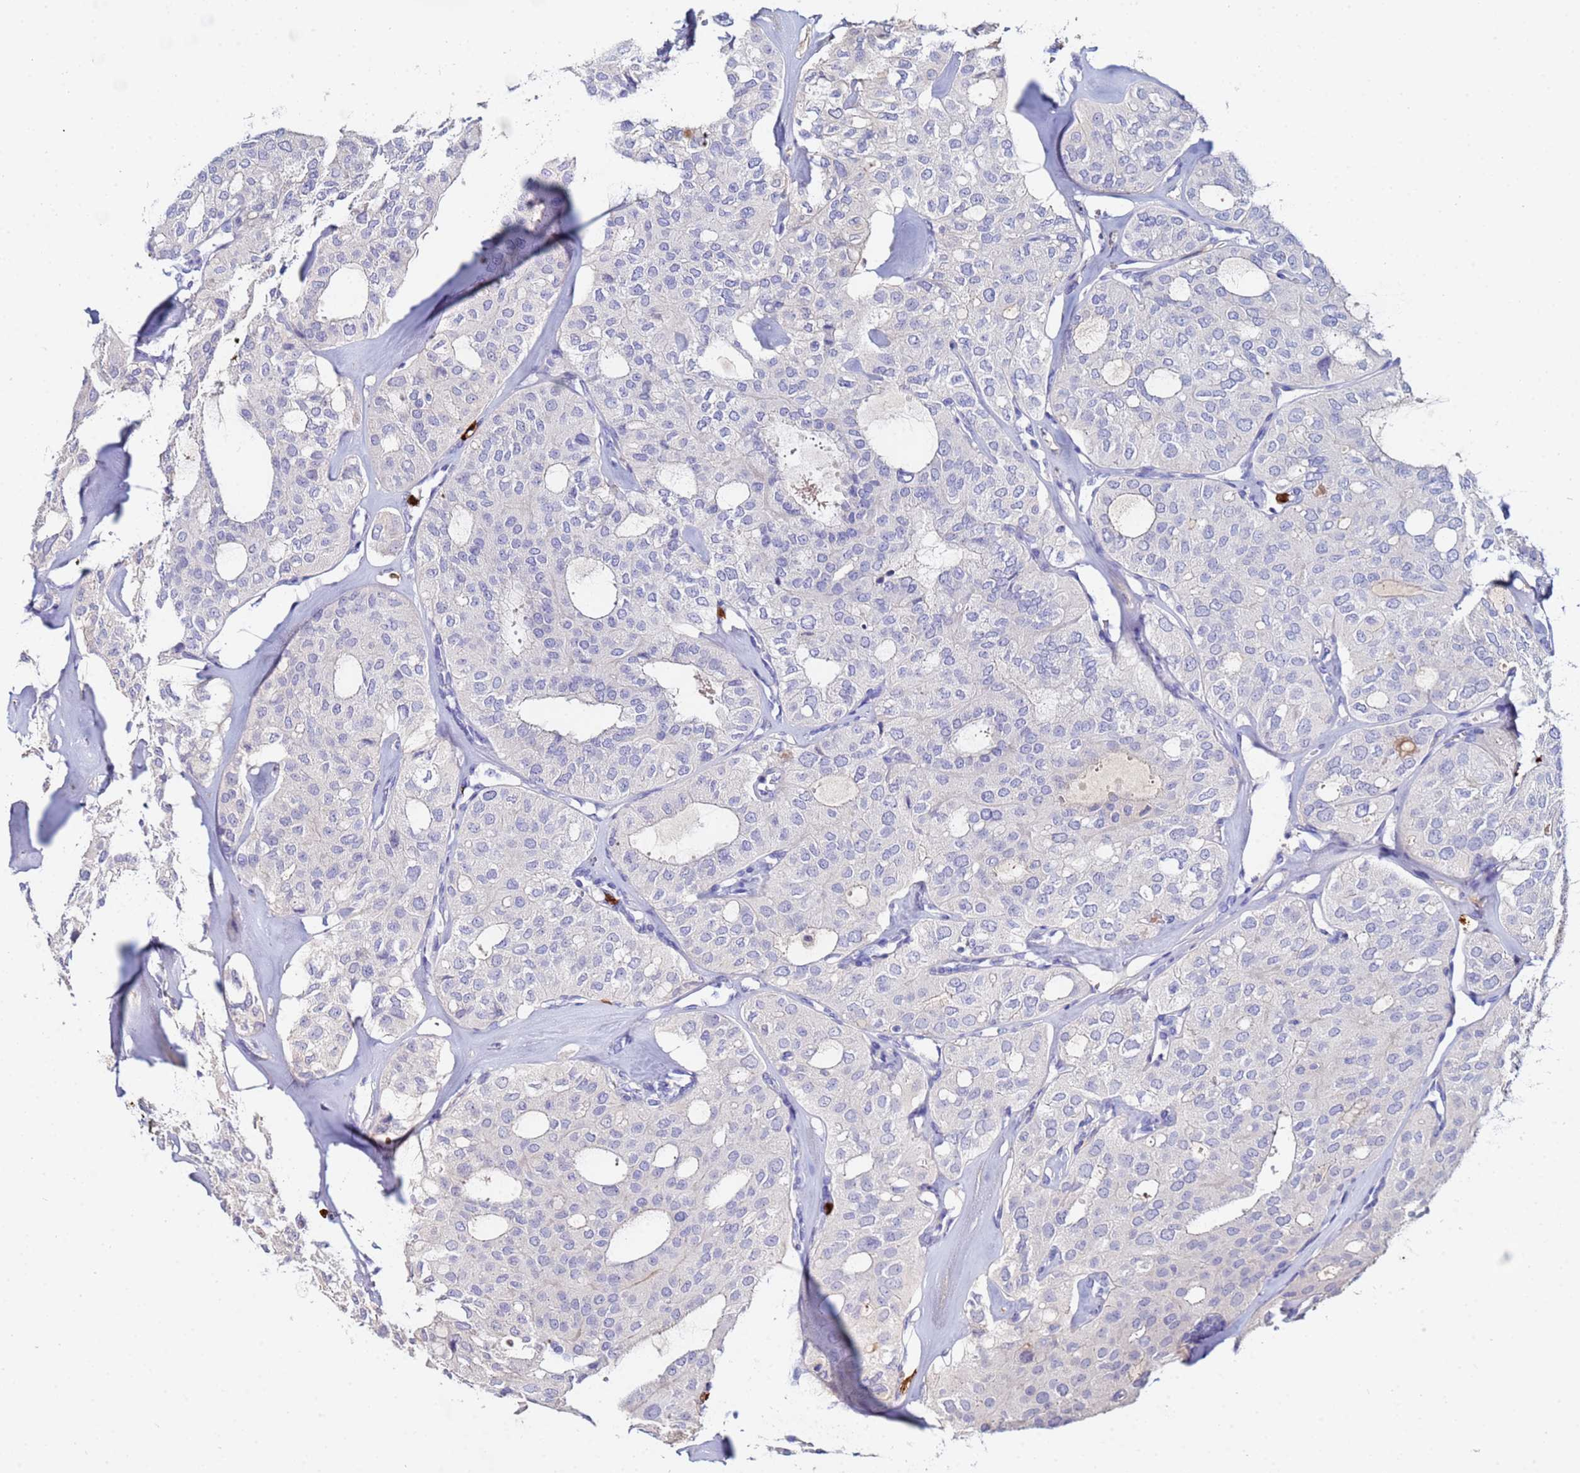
{"staining": {"intensity": "negative", "quantity": "none", "location": "none"}, "tissue": "thyroid cancer", "cell_type": "Tumor cells", "image_type": "cancer", "snomed": [{"axis": "morphology", "description": "Follicular adenoma carcinoma, NOS"}, {"axis": "topography", "description": "Thyroid gland"}], "caption": "Photomicrograph shows no protein expression in tumor cells of follicular adenoma carcinoma (thyroid) tissue.", "gene": "TUBAL3", "patient": {"sex": "male", "age": 75}}